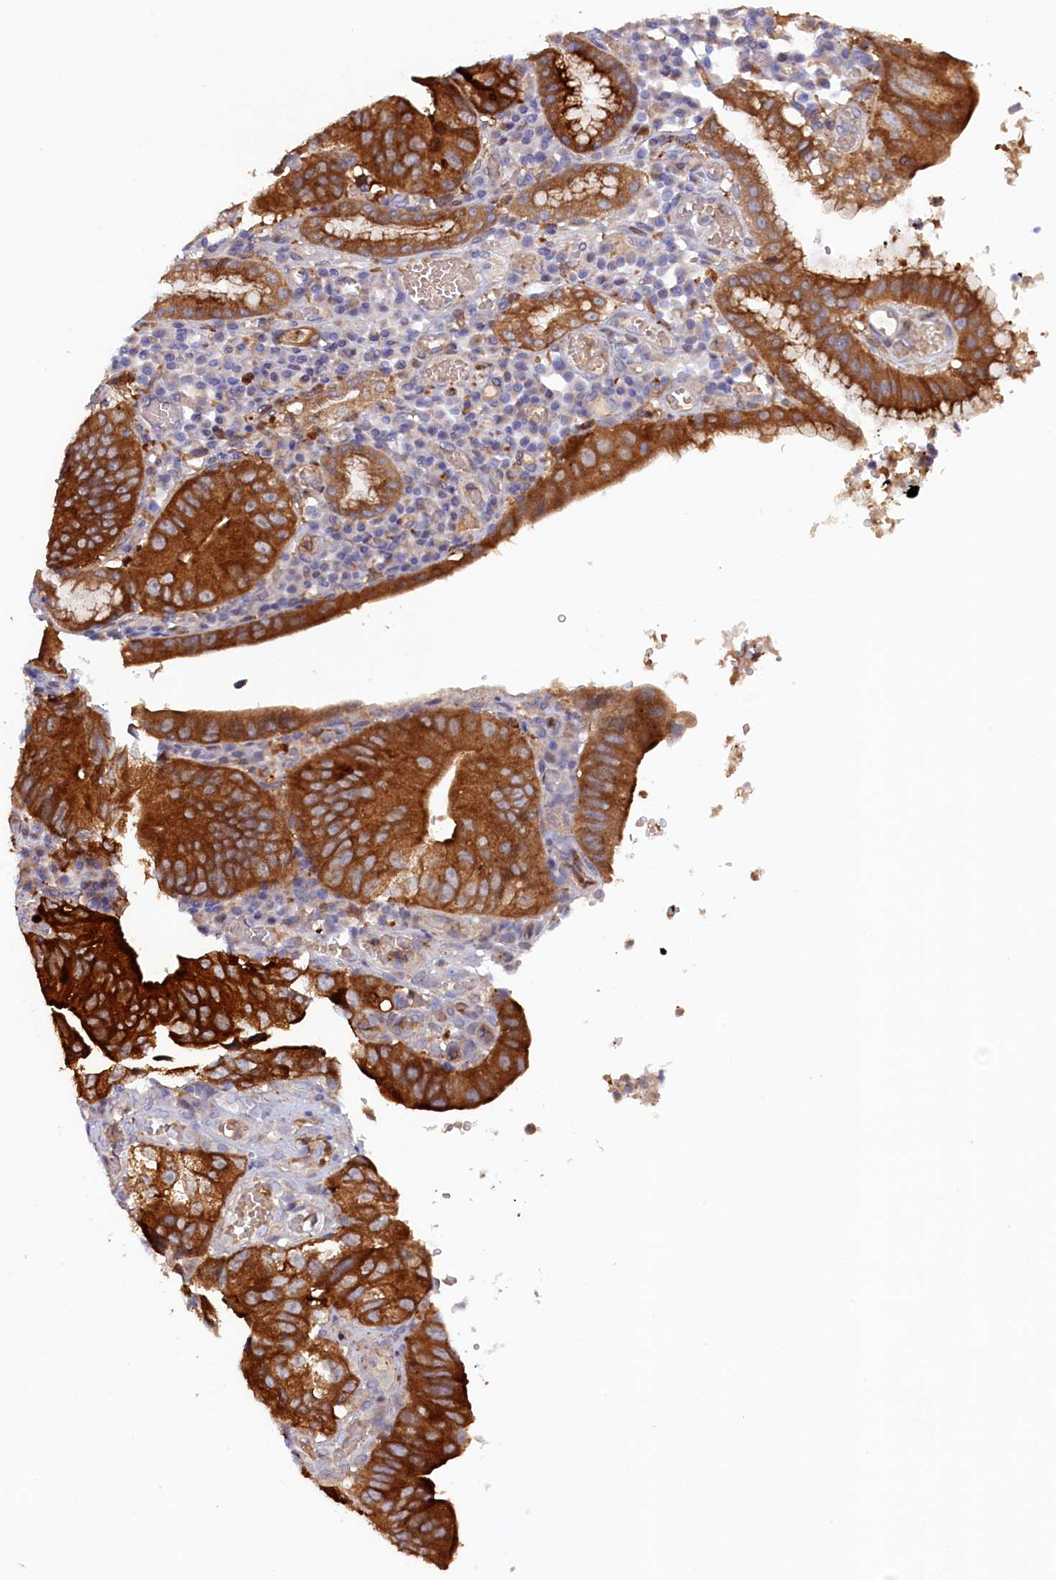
{"staining": {"intensity": "strong", "quantity": ">75%", "location": "cytoplasmic/membranous"}, "tissue": "stomach cancer", "cell_type": "Tumor cells", "image_type": "cancer", "snomed": [{"axis": "morphology", "description": "Adenocarcinoma, NOS"}, {"axis": "topography", "description": "Stomach"}], "caption": "Strong cytoplasmic/membranous protein positivity is seen in about >75% of tumor cells in stomach cancer (adenocarcinoma).", "gene": "FERMT1", "patient": {"sex": "male", "age": 59}}